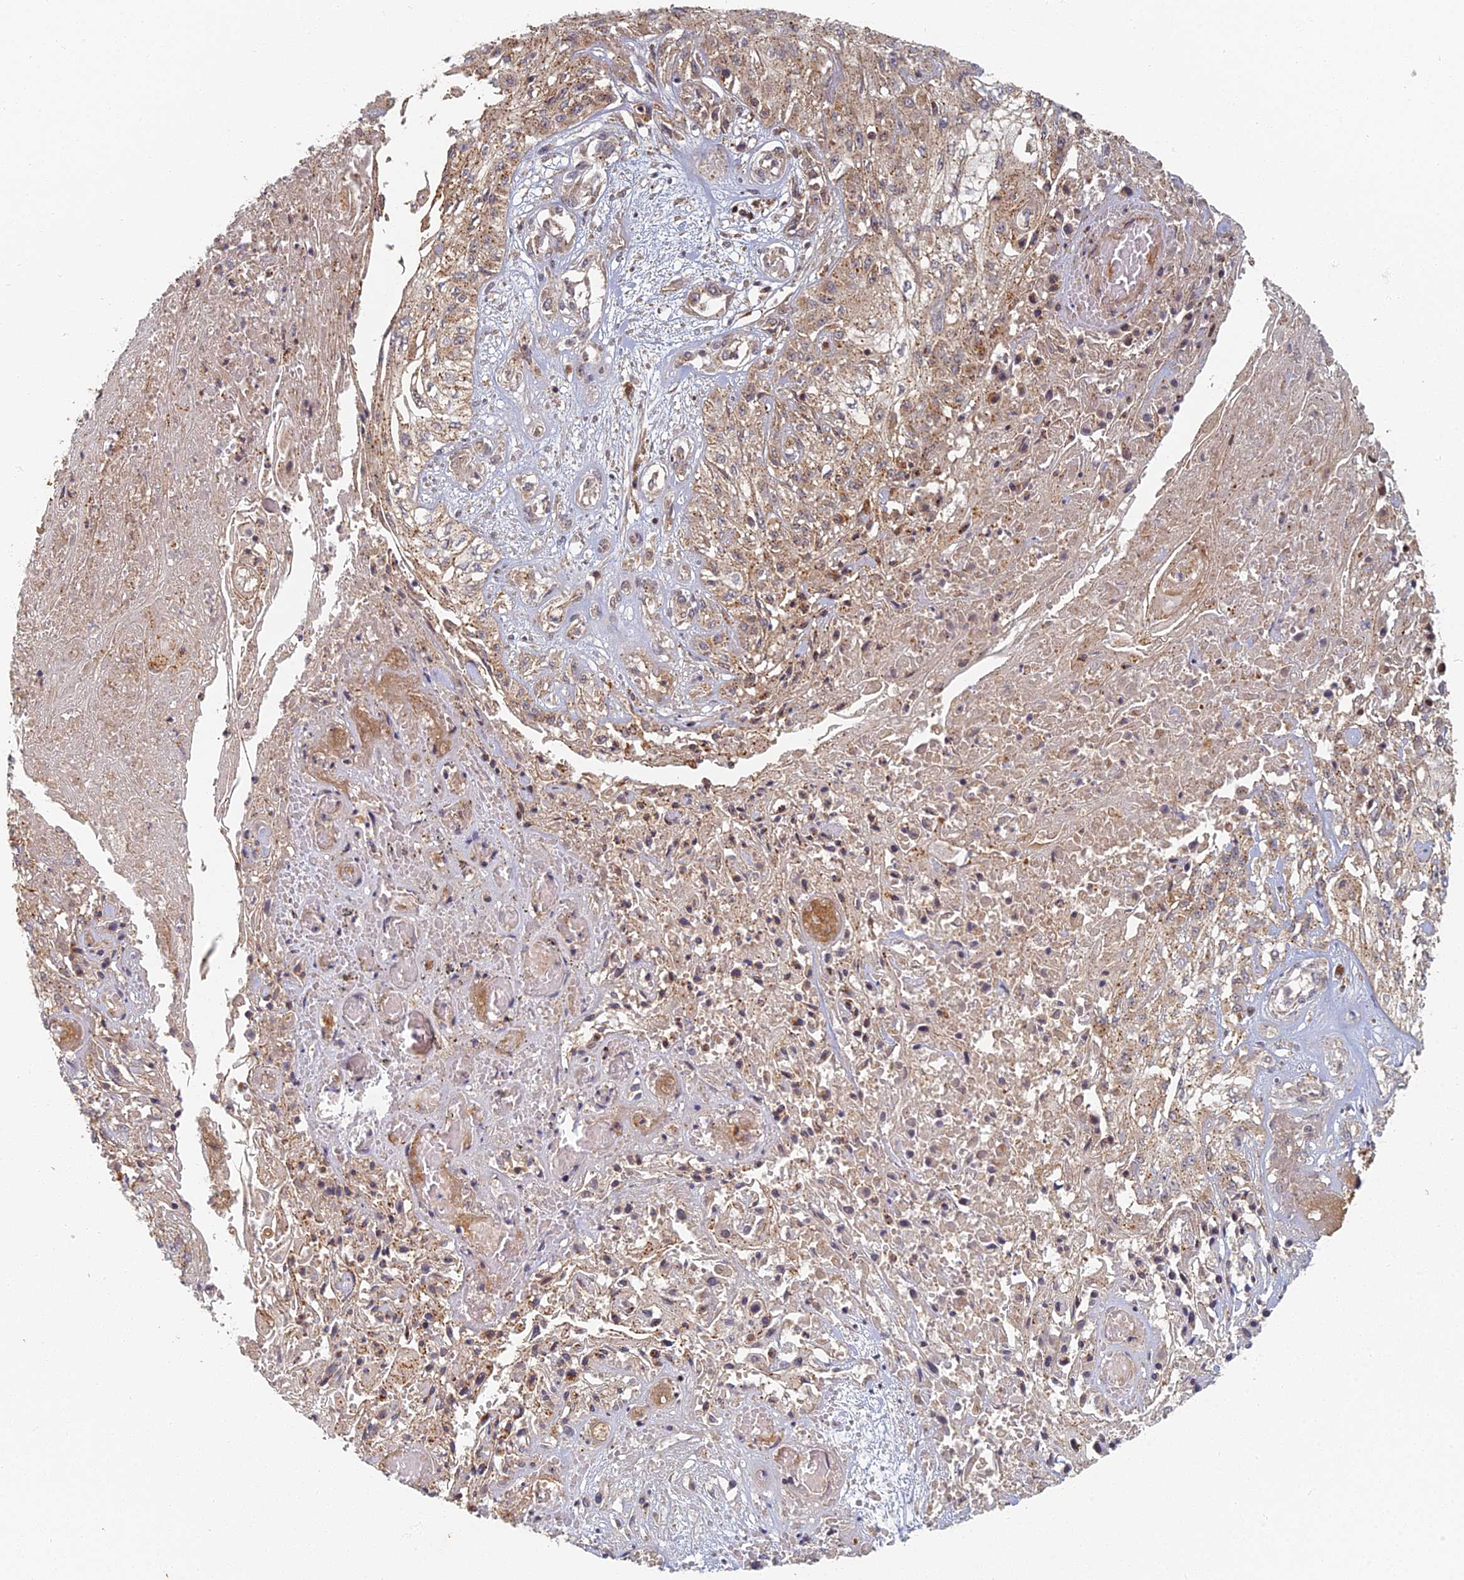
{"staining": {"intensity": "weak", "quantity": "25%-75%", "location": "cytoplasmic/membranous"}, "tissue": "skin cancer", "cell_type": "Tumor cells", "image_type": "cancer", "snomed": [{"axis": "morphology", "description": "Squamous cell carcinoma, NOS"}, {"axis": "morphology", "description": "Squamous cell carcinoma, metastatic, NOS"}, {"axis": "topography", "description": "Skin"}, {"axis": "topography", "description": "Lymph node"}], "caption": "IHC image of skin metastatic squamous cell carcinoma stained for a protein (brown), which reveals low levels of weak cytoplasmic/membranous expression in about 25%-75% of tumor cells.", "gene": "INO80D", "patient": {"sex": "male", "age": 75}}